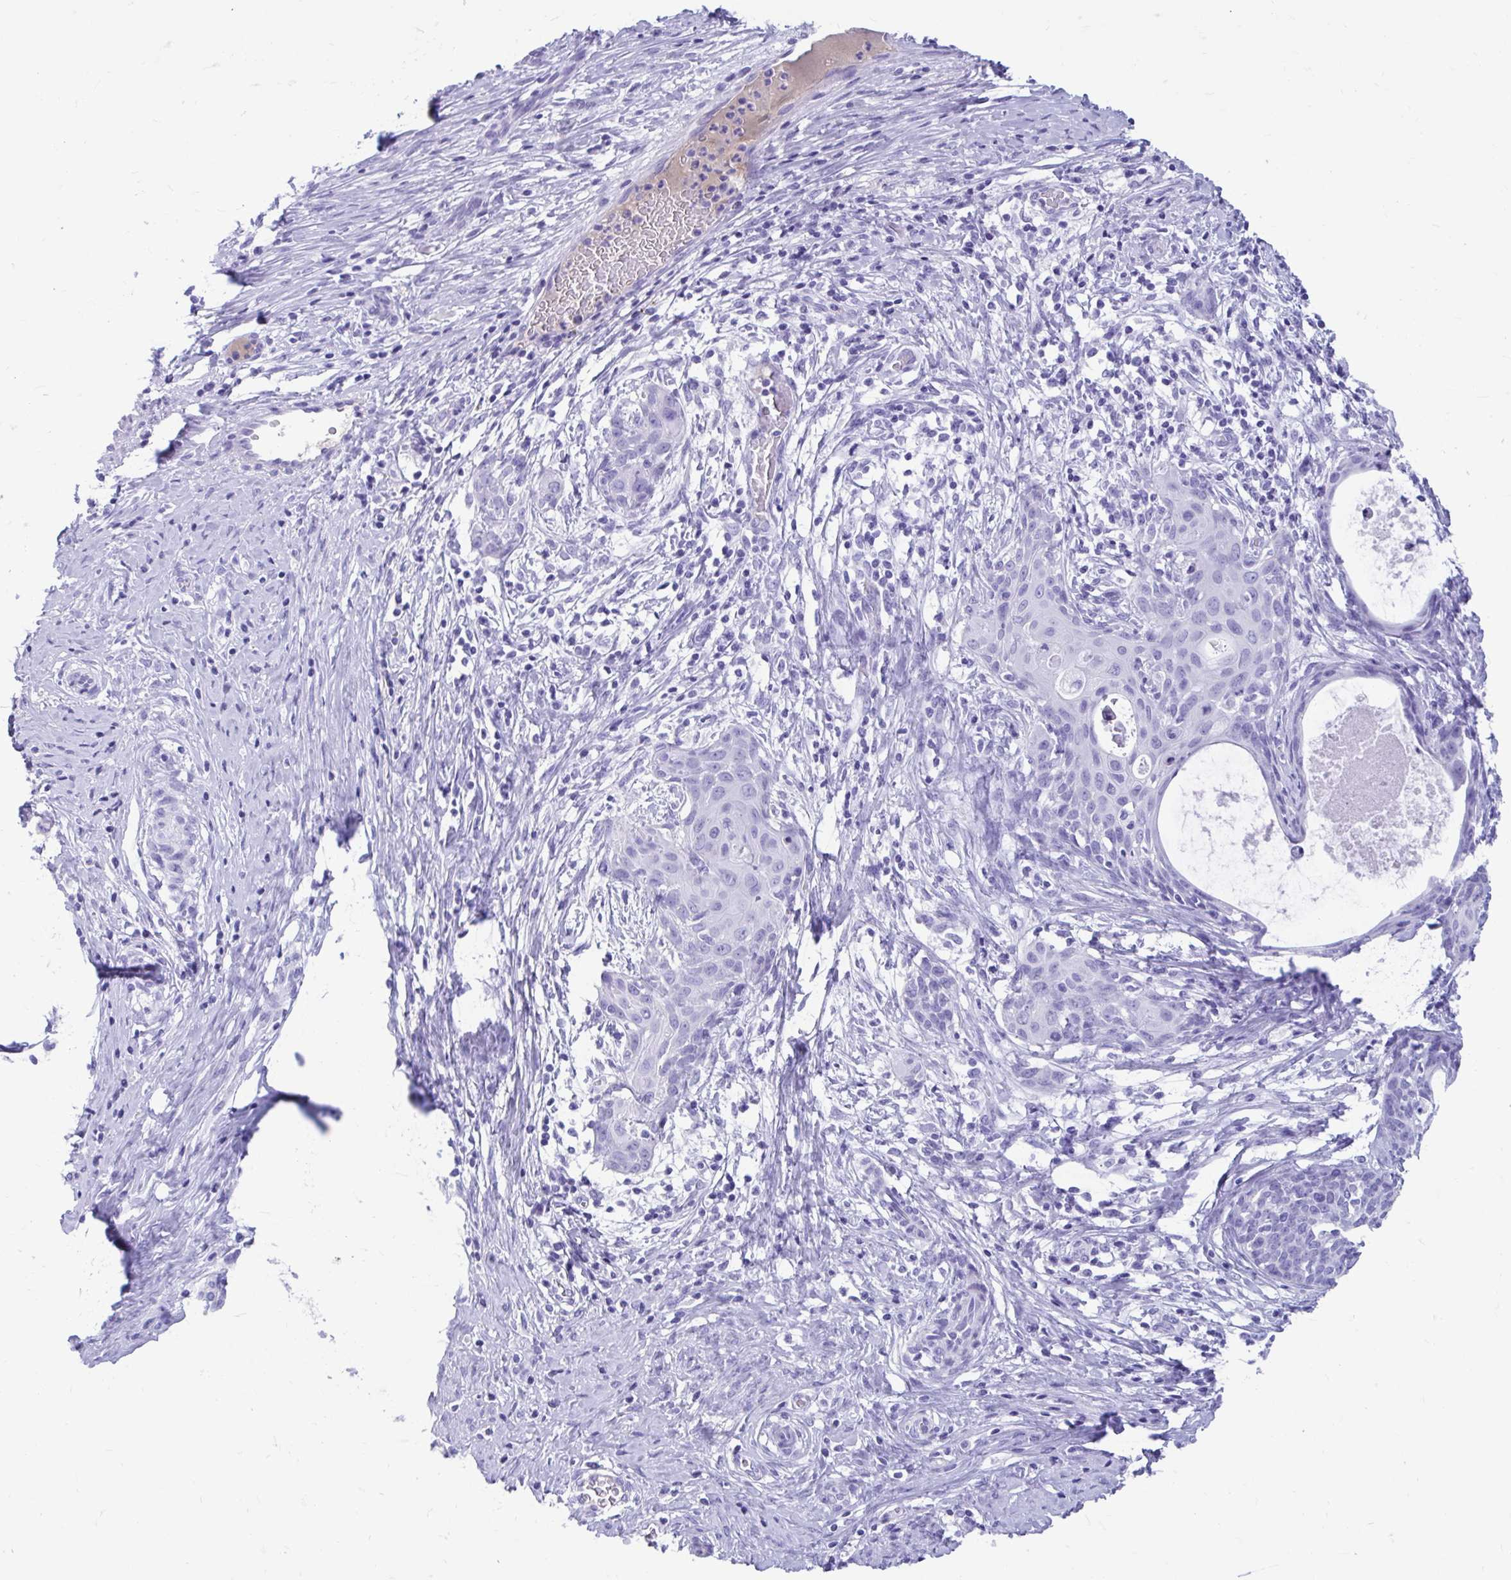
{"staining": {"intensity": "negative", "quantity": "none", "location": "none"}, "tissue": "cervical cancer", "cell_type": "Tumor cells", "image_type": "cancer", "snomed": [{"axis": "morphology", "description": "Squamous cell carcinoma, NOS"}, {"axis": "morphology", "description": "Adenocarcinoma, NOS"}, {"axis": "topography", "description": "Cervix"}], "caption": "There is no significant expression in tumor cells of cervical cancer (squamous cell carcinoma).", "gene": "SMIM9", "patient": {"sex": "female", "age": 52}}